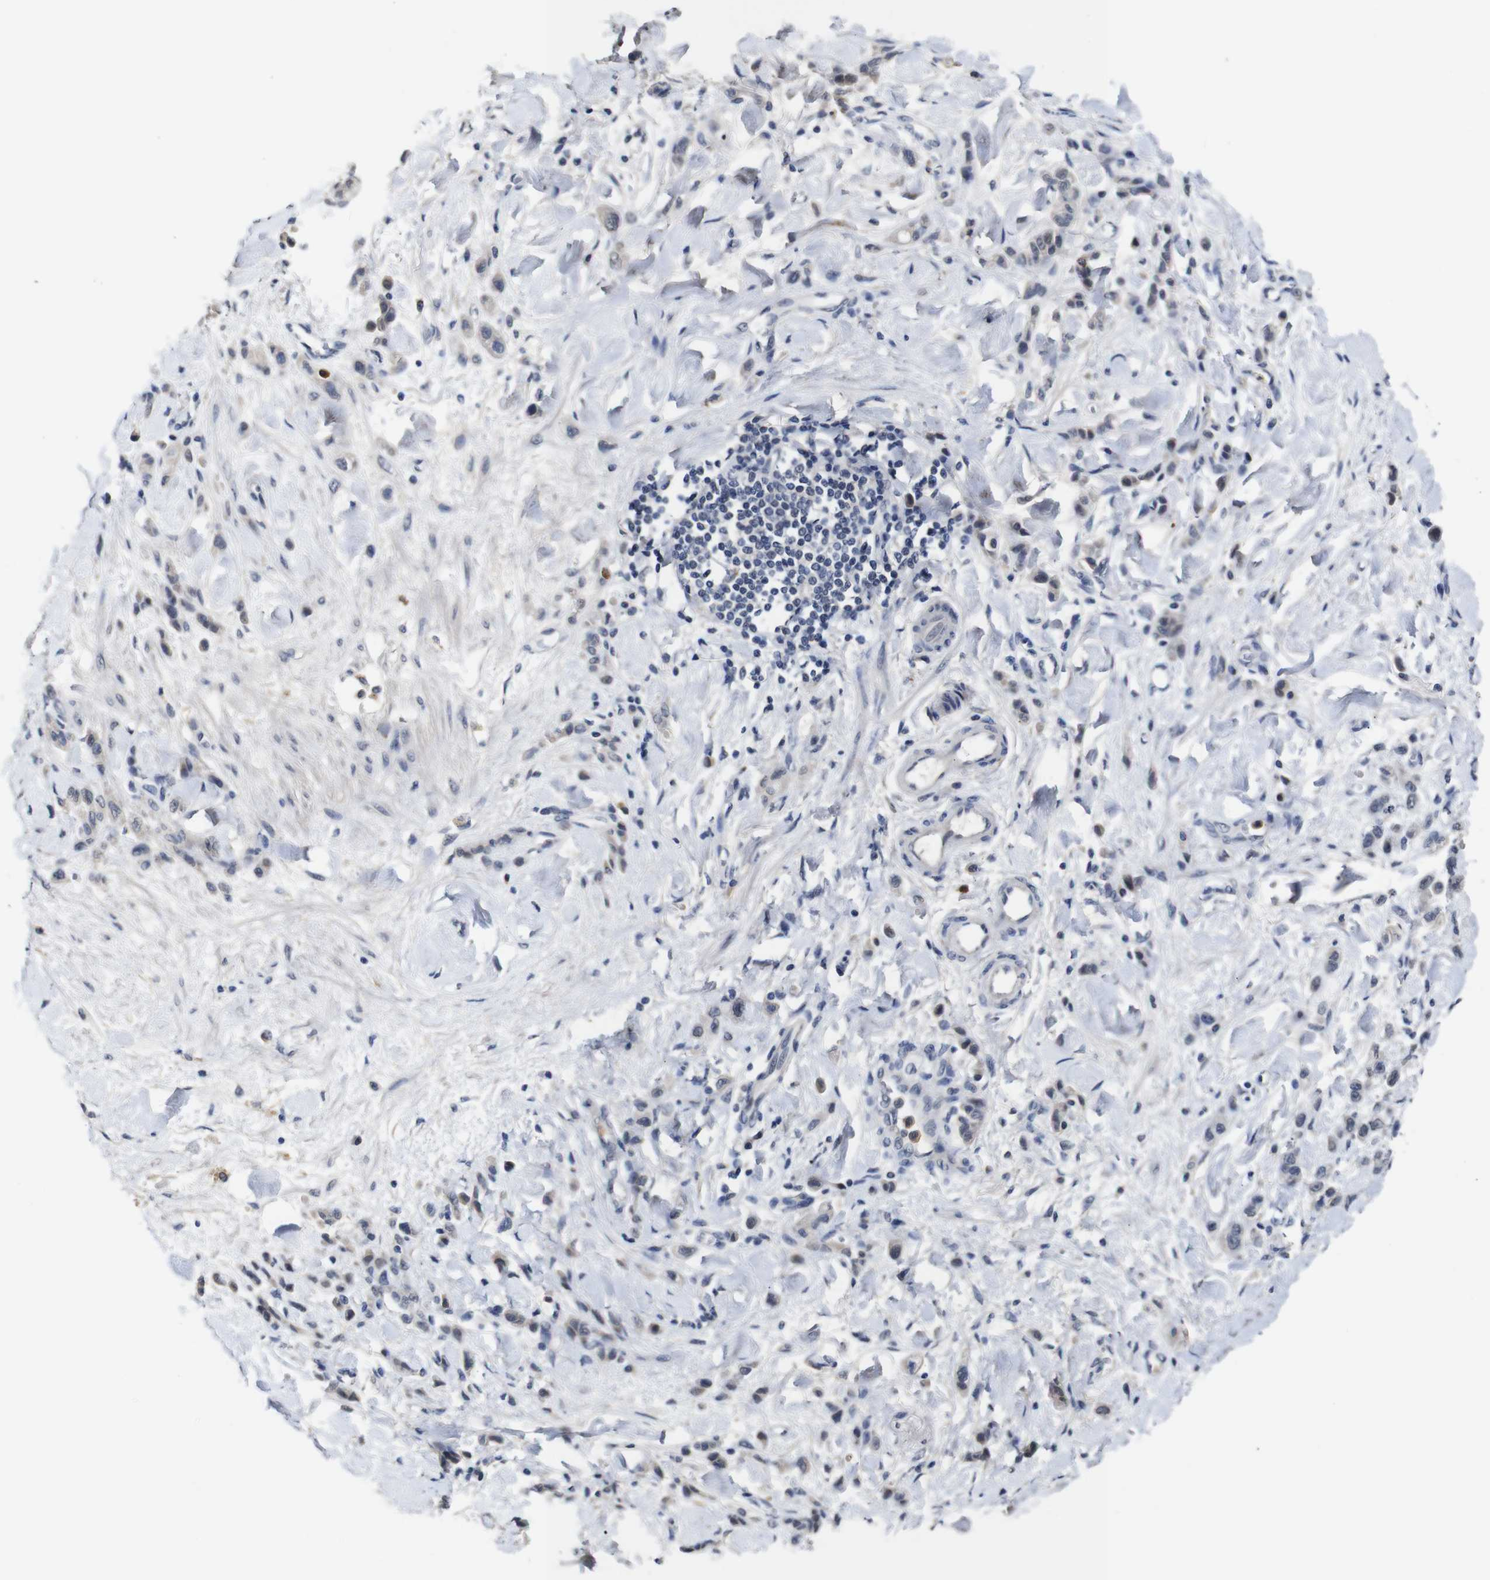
{"staining": {"intensity": "weak", "quantity": "<25%", "location": "cytoplasmic/membranous"}, "tissue": "stomach cancer", "cell_type": "Tumor cells", "image_type": "cancer", "snomed": [{"axis": "morphology", "description": "Normal tissue, NOS"}, {"axis": "morphology", "description": "Adenocarcinoma, NOS"}, {"axis": "topography", "description": "Stomach"}], "caption": "Immunohistochemistry (IHC) of human stomach cancer (adenocarcinoma) displays no staining in tumor cells.", "gene": "NTRK3", "patient": {"sex": "male", "age": 82}}